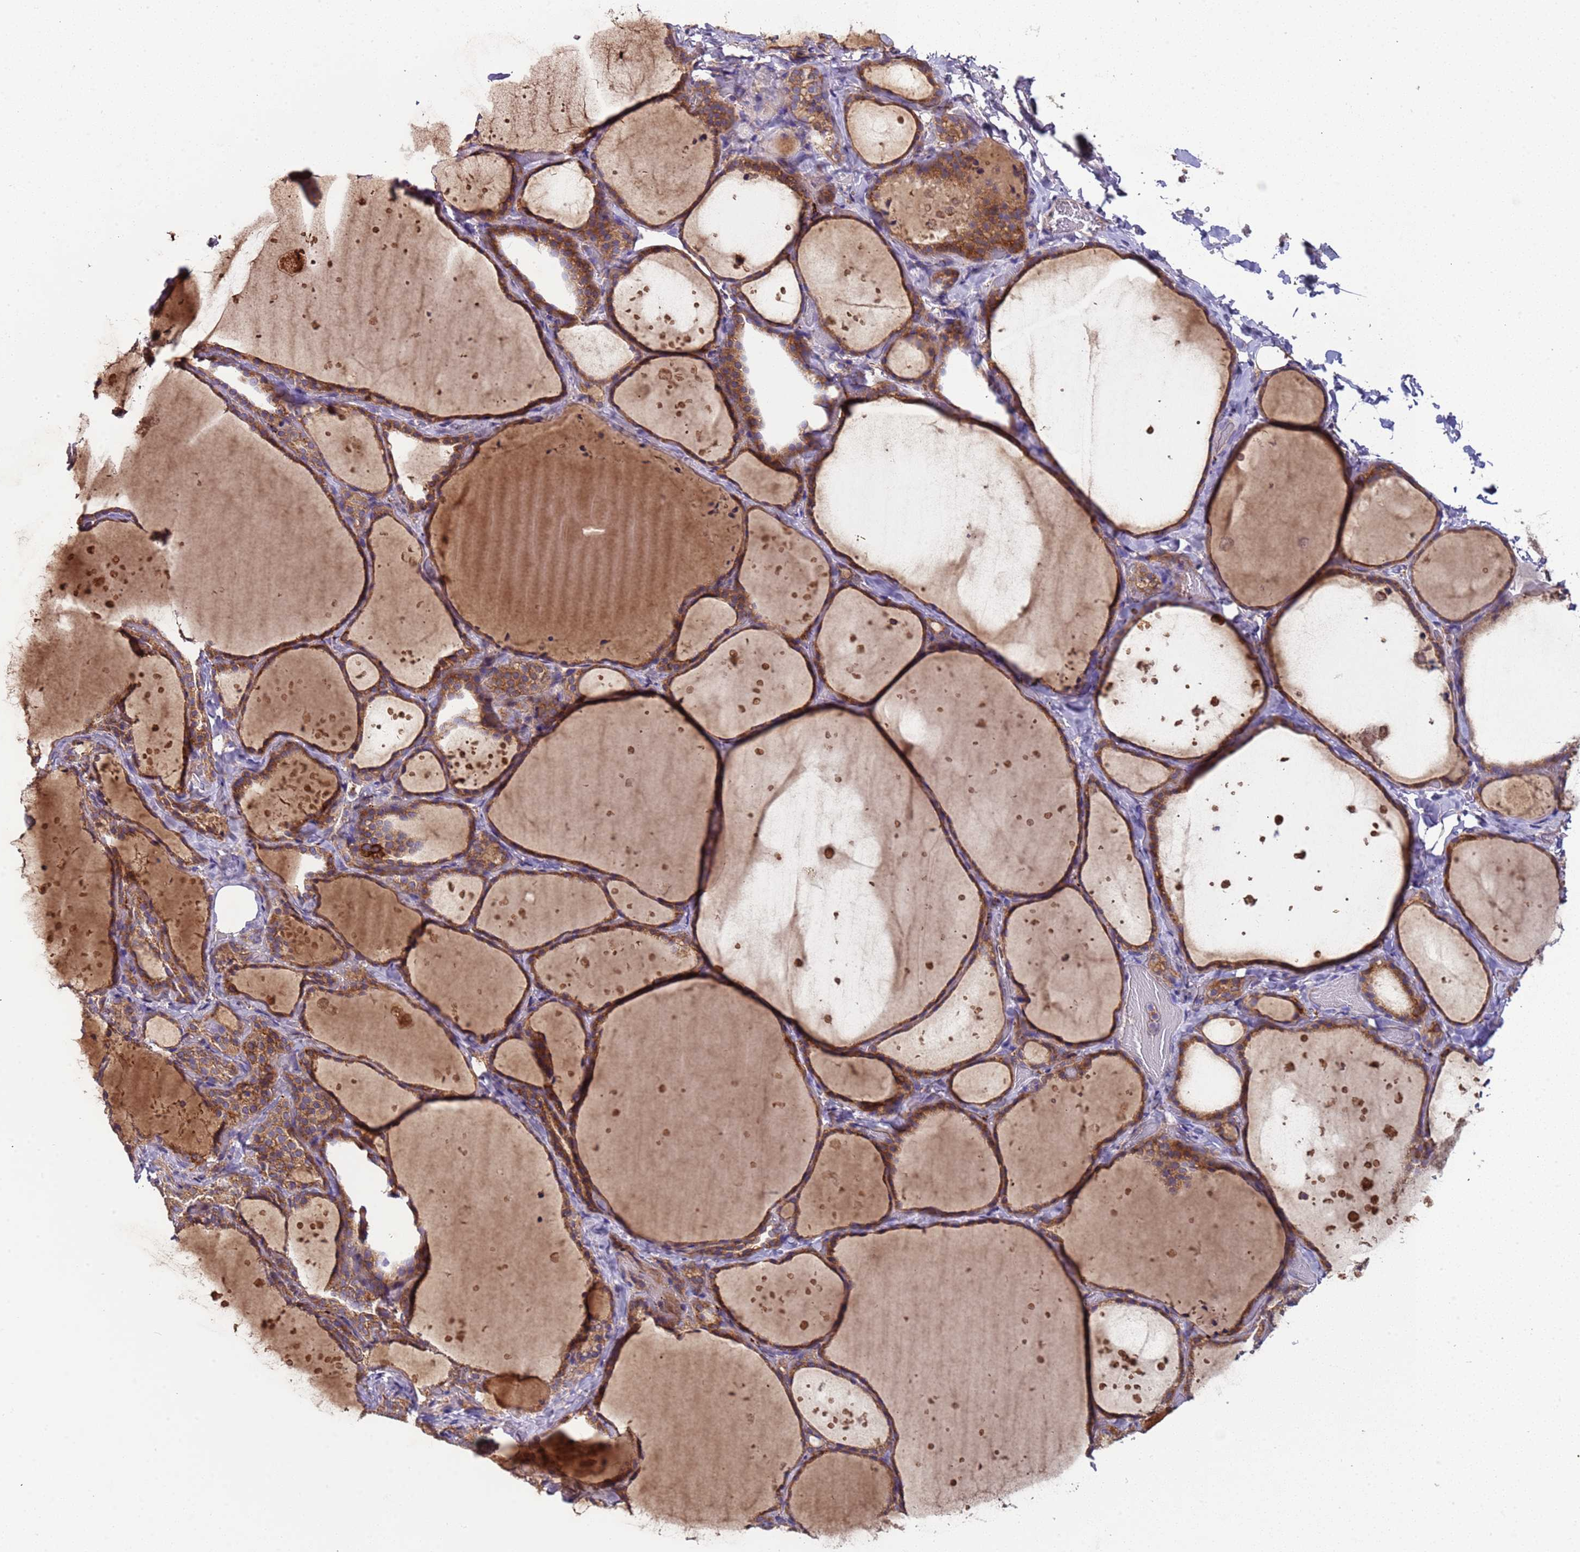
{"staining": {"intensity": "moderate", "quantity": ">75%", "location": "cytoplasmic/membranous"}, "tissue": "thyroid gland", "cell_type": "Glandular cells", "image_type": "normal", "snomed": [{"axis": "morphology", "description": "Normal tissue, NOS"}, {"axis": "topography", "description": "Thyroid gland"}], "caption": "Thyroid gland stained with a brown dye displays moderate cytoplasmic/membranous positive expression in about >75% of glandular cells.", "gene": "TMEM126A", "patient": {"sex": "female", "age": 44}}